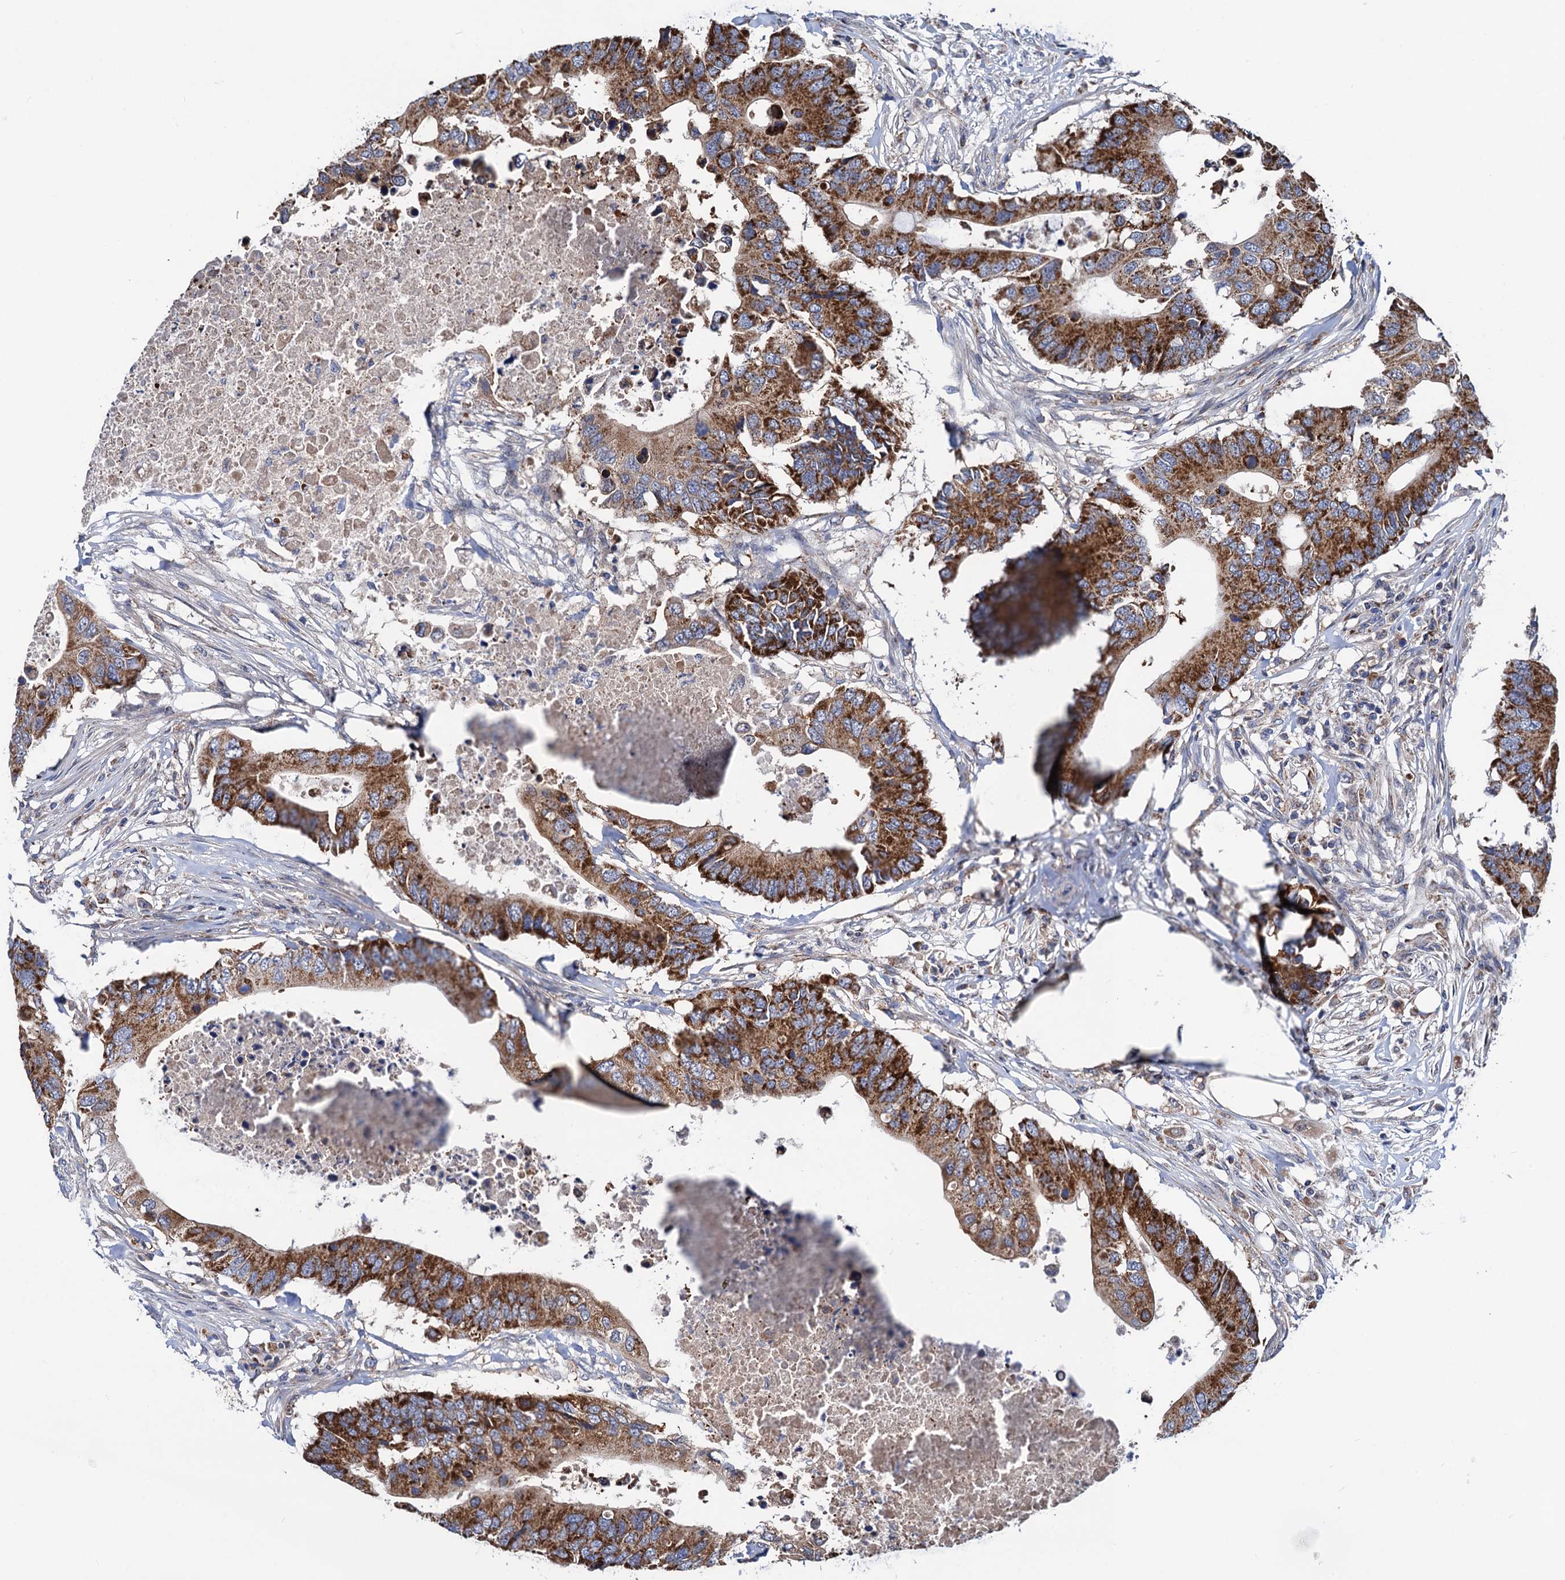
{"staining": {"intensity": "moderate", "quantity": ">75%", "location": "cytoplasmic/membranous"}, "tissue": "colorectal cancer", "cell_type": "Tumor cells", "image_type": "cancer", "snomed": [{"axis": "morphology", "description": "Adenocarcinoma, NOS"}, {"axis": "topography", "description": "Colon"}], "caption": "Protein expression analysis of colorectal cancer (adenocarcinoma) displays moderate cytoplasmic/membranous positivity in approximately >75% of tumor cells. The staining is performed using DAB brown chromogen to label protein expression. The nuclei are counter-stained blue using hematoxylin.", "gene": "PTCD3", "patient": {"sex": "male", "age": 71}}